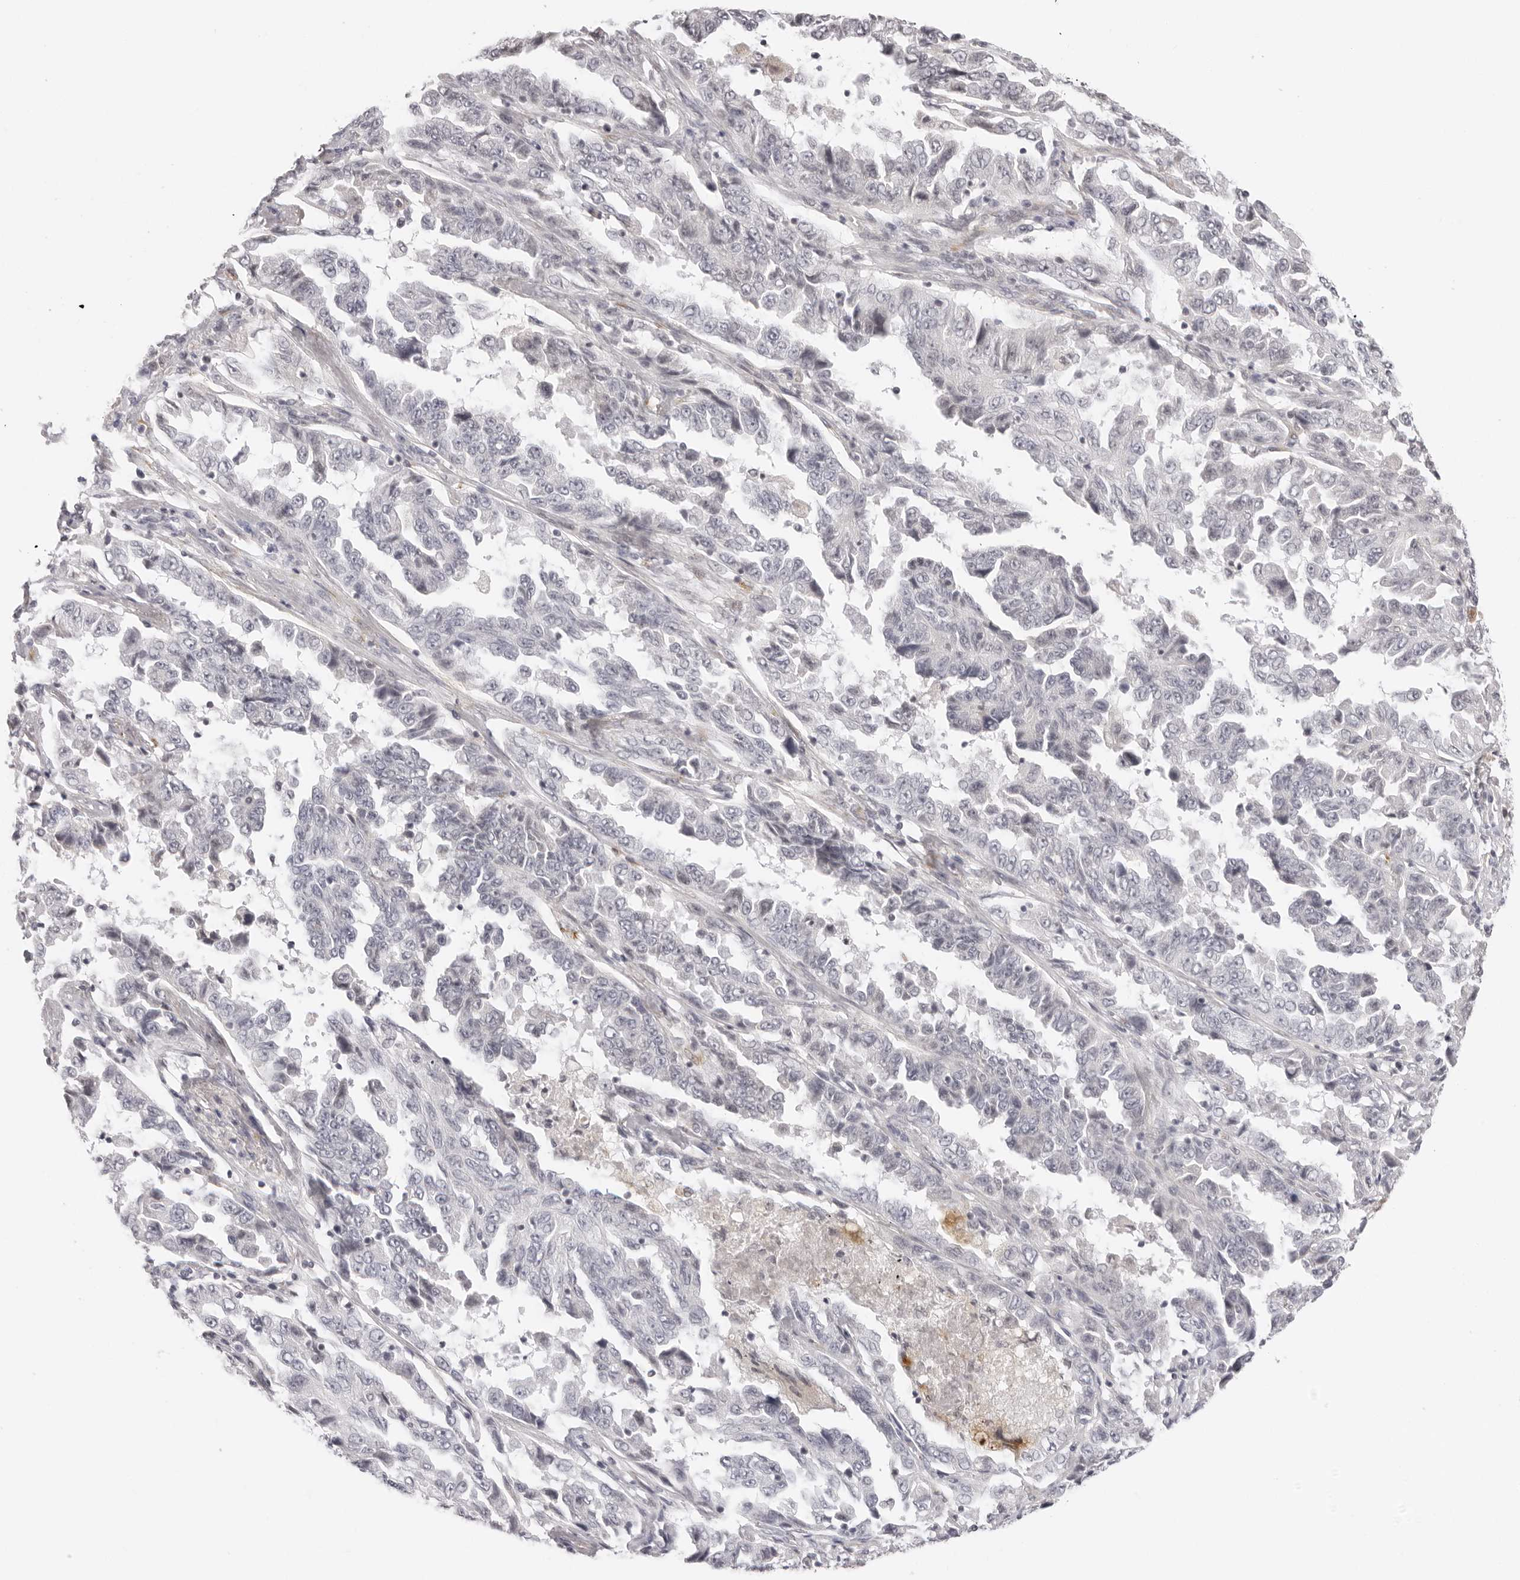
{"staining": {"intensity": "negative", "quantity": "none", "location": "none"}, "tissue": "lung cancer", "cell_type": "Tumor cells", "image_type": "cancer", "snomed": [{"axis": "morphology", "description": "Adenocarcinoma, NOS"}, {"axis": "topography", "description": "Lung"}], "caption": "High magnification brightfield microscopy of lung cancer stained with DAB (brown) and counterstained with hematoxylin (blue): tumor cells show no significant staining. Brightfield microscopy of IHC stained with DAB (brown) and hematoxylin (blue), captured at high magnification.", "gene": "STRADB", "patient": {"sex": "female", "age": 51}}